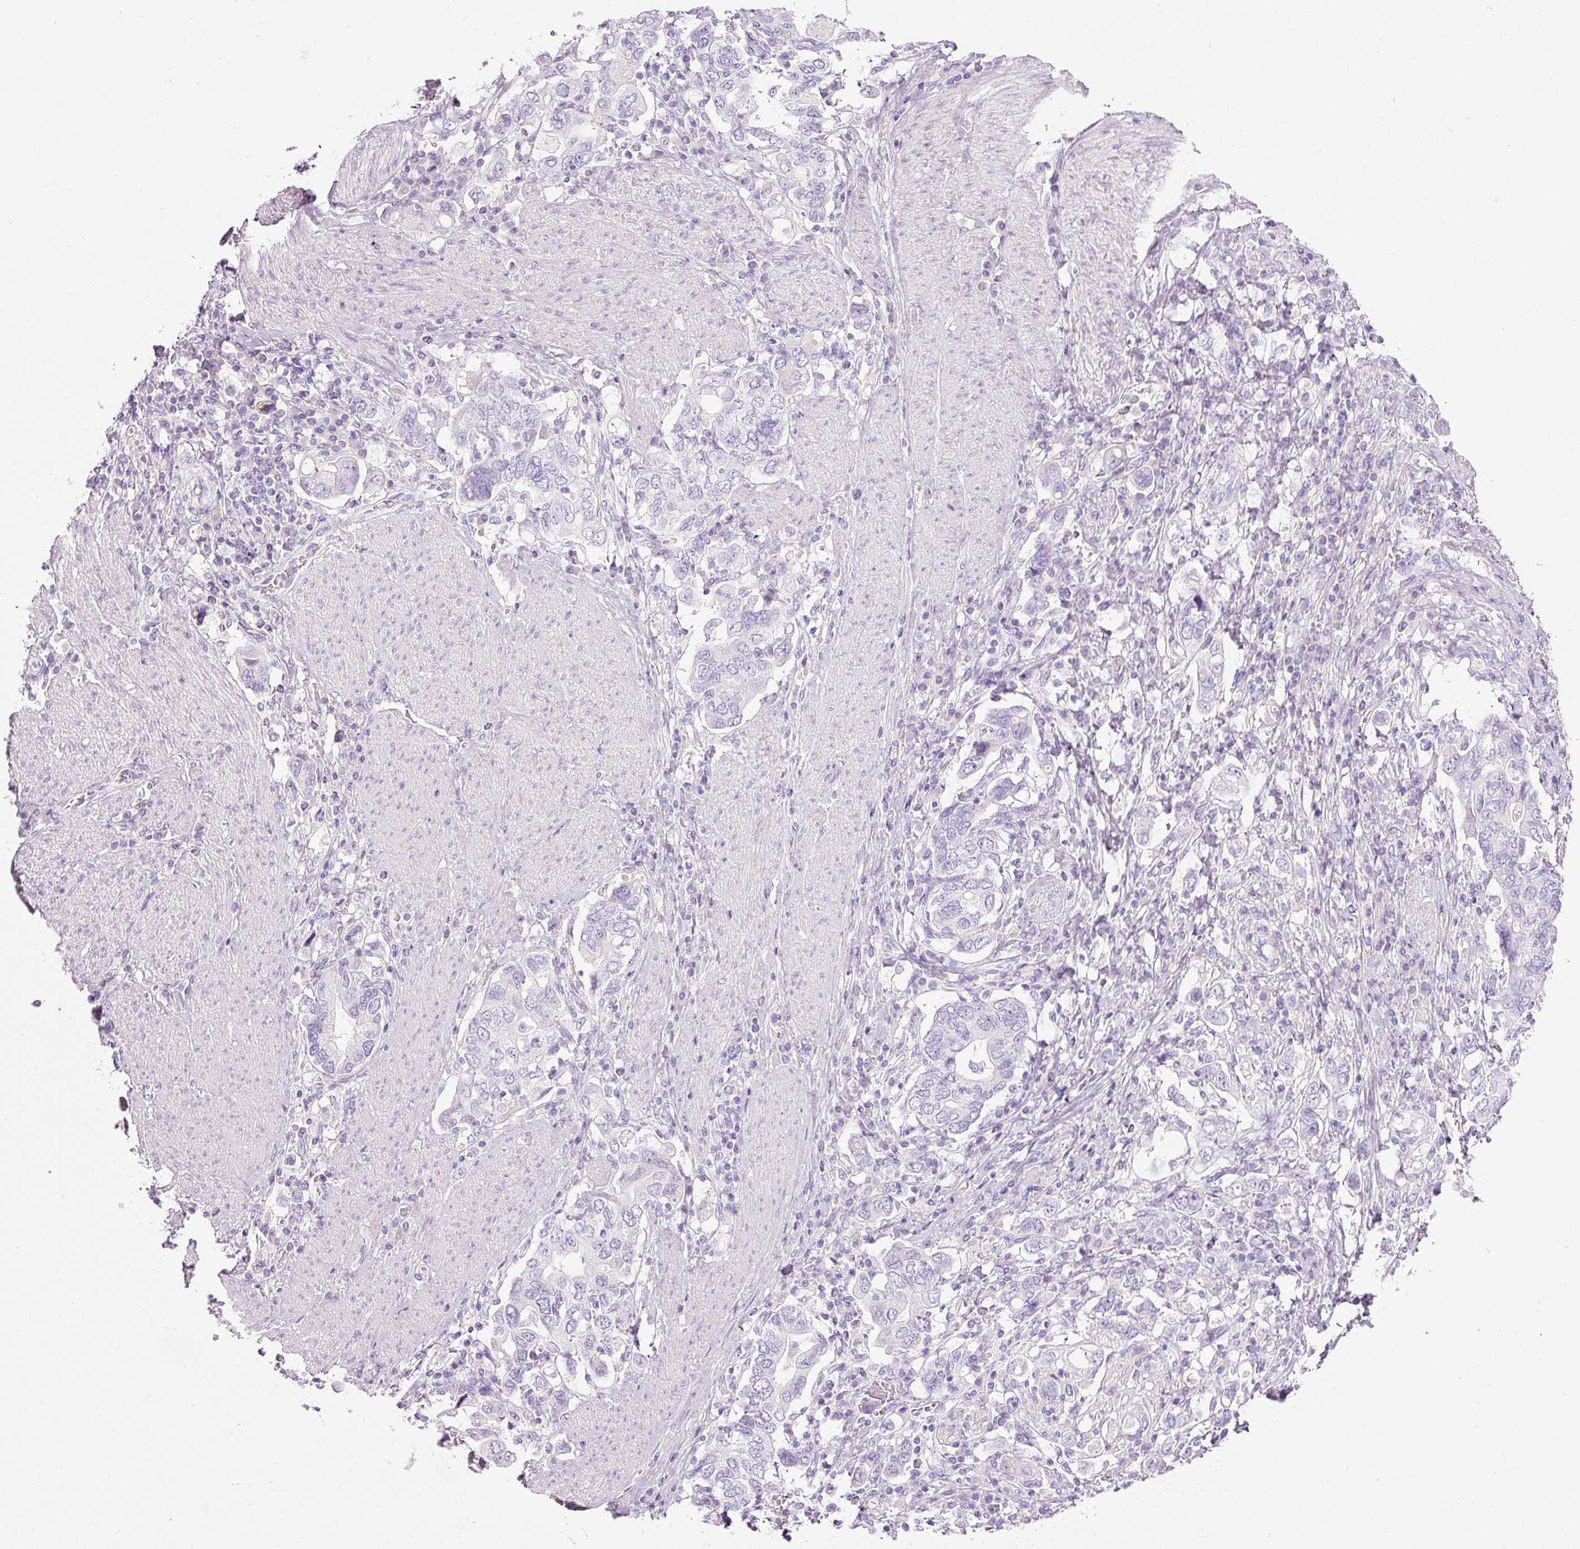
{"staining": {"intensity": "negative", "quantity": "none", "location": "none"}, "tissue": "stomach cancer", "cell_type": "Tumor cells", "image_type": "cancer", "snomed": [{"axis": "morphology", "description": "Adenocarcinoma, NOS"}, {"axis": "topography", "description": "Stomach, upper"}, {"axis": "topography", "description": "Stomach"}], "caption": "This is an immunohistochemistry image of human adenocarcinoma (stomach). There is no staining in tumor cells.", "gene": "DNM1", "patient": {"sex": "male", "age": 62}}